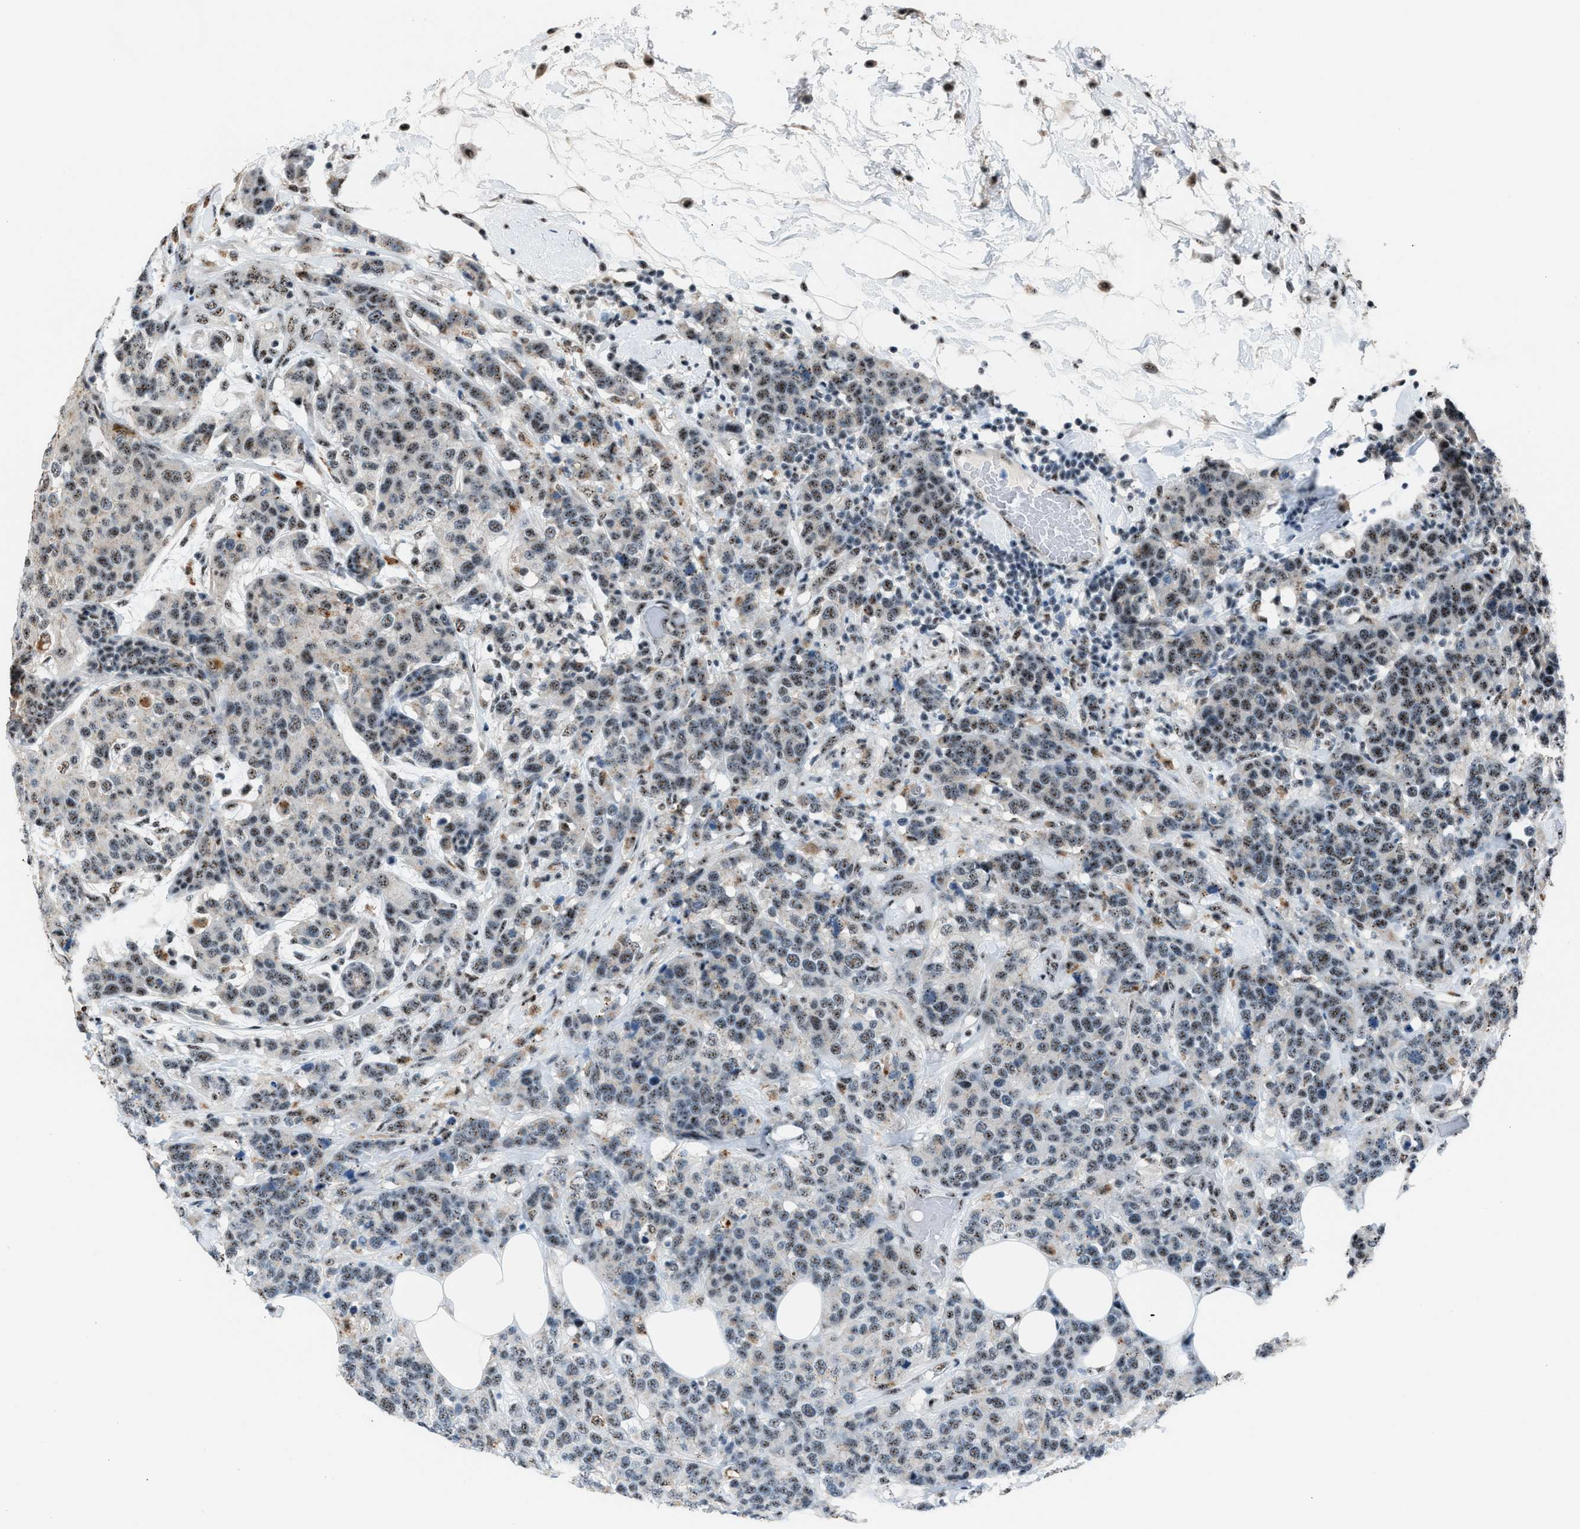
{"staining": {"intensity": "weak", "quantity": ">75%", "location": "nuclear"}, "tissue": "breast cancer", "cell_type": "Tumor cells", "image_type": "cancer", "snomed": [{"axis": "morphology", "description": "Lobular carcinoma"}, {"axis": "topography", "description": "Breast"}], "caption": "Breast cancer was stained to show a protein in brown. There is low levels of weak nuclear staining in approximately >75% of tumor cells. (DAB IHC with brightfield microscopy, high magnification).", "gene": "CENPP", "patient": {"sex": "female", "age": 59}}